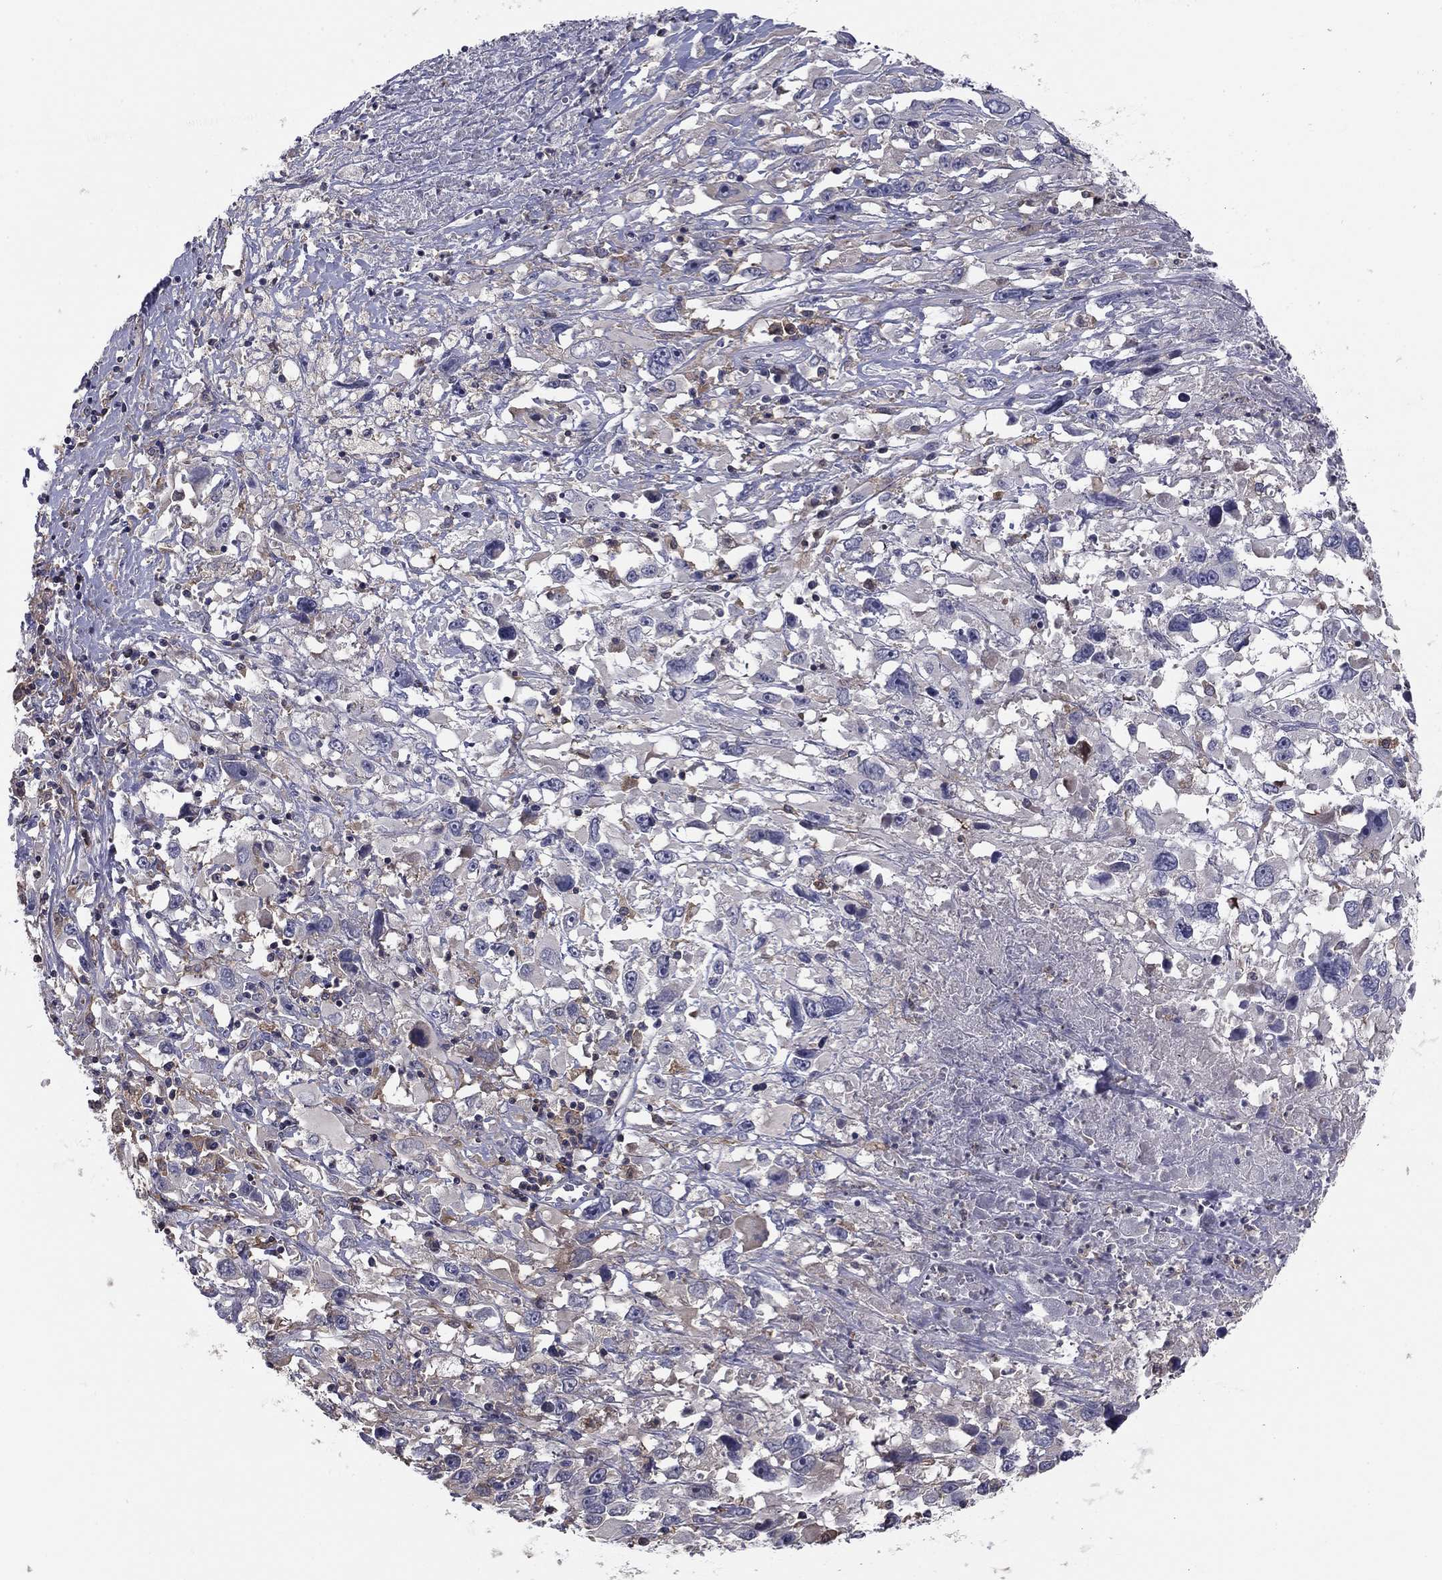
{"staining": {"intensity": "negative", "quantity": "none", "location": "none"}, "tissue": "melanoma", "cell_type": "Tumor cells", "image_type": "cancer", "snomed": [{"axis": "morphology", "description": "Malignant melanoma, Metastatic site"}, {"axis": "topography", "description": "Soft tissue"}], "caption": "Immunohistochemical staining of melanoma reveals no significant positivity in tumor cells.", "gene": "PLCB2", "patient": {"sex": "male", "age": 50}}